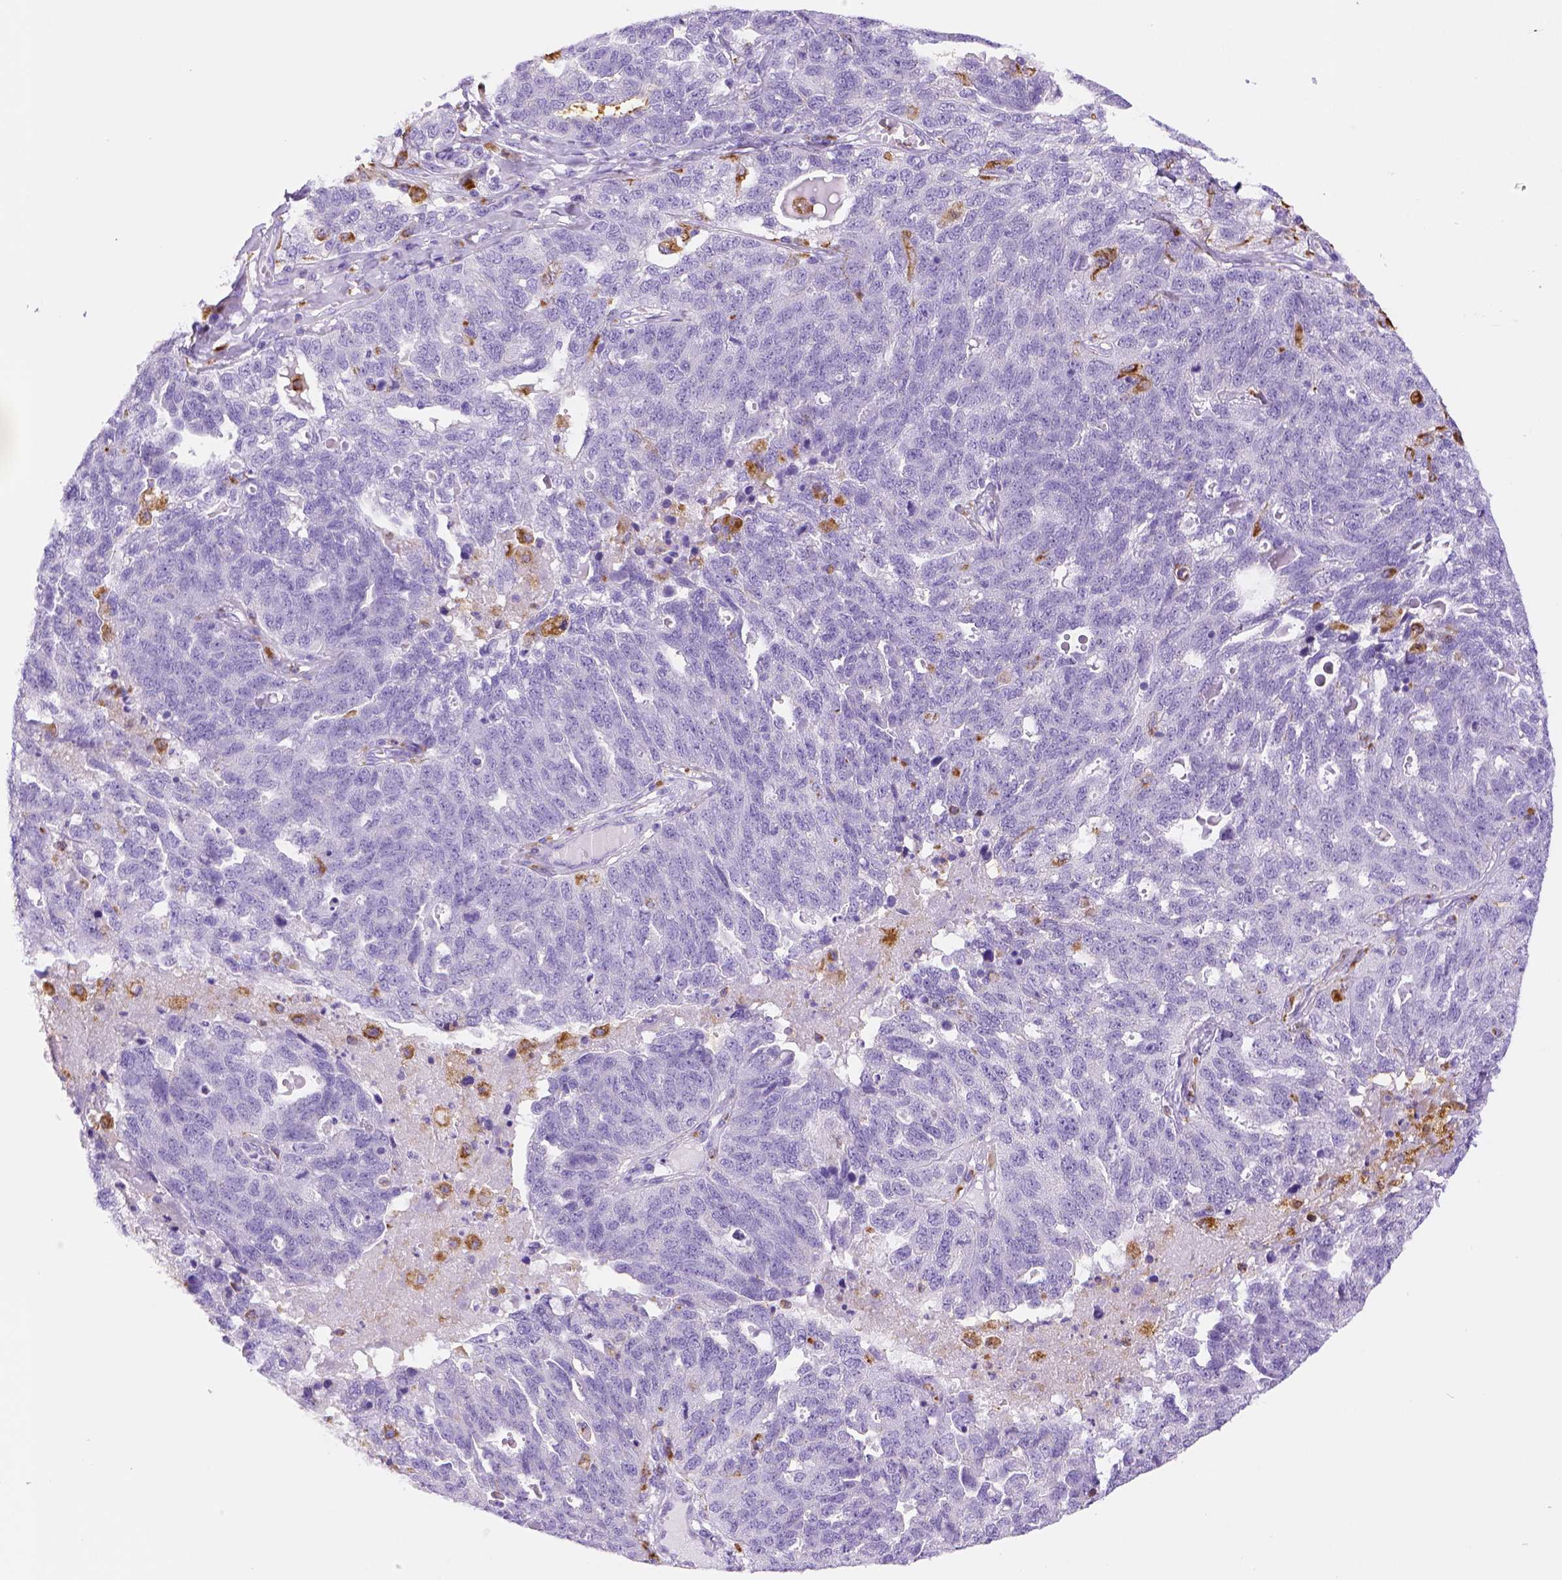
{"staining": {"intensity": "negative", "quantity": "none", "location": "none"}, "tissue": "ovarian cancer", "cell_type": "Tumor cells", "image_type": "cancer", "snomed": [{"axis": "morphology", "description": "Cystadenocarcinoma, serous, NOS"}, {"axis": "topography", "description": "Ovary"}], "caption": "Protein analysis of ovarian cancer (serous cystadenocarcinoma) exhibits no significant expression in tumor cells.", "gene": "CD68", "patient": {"sex": "female", "age": 71}}